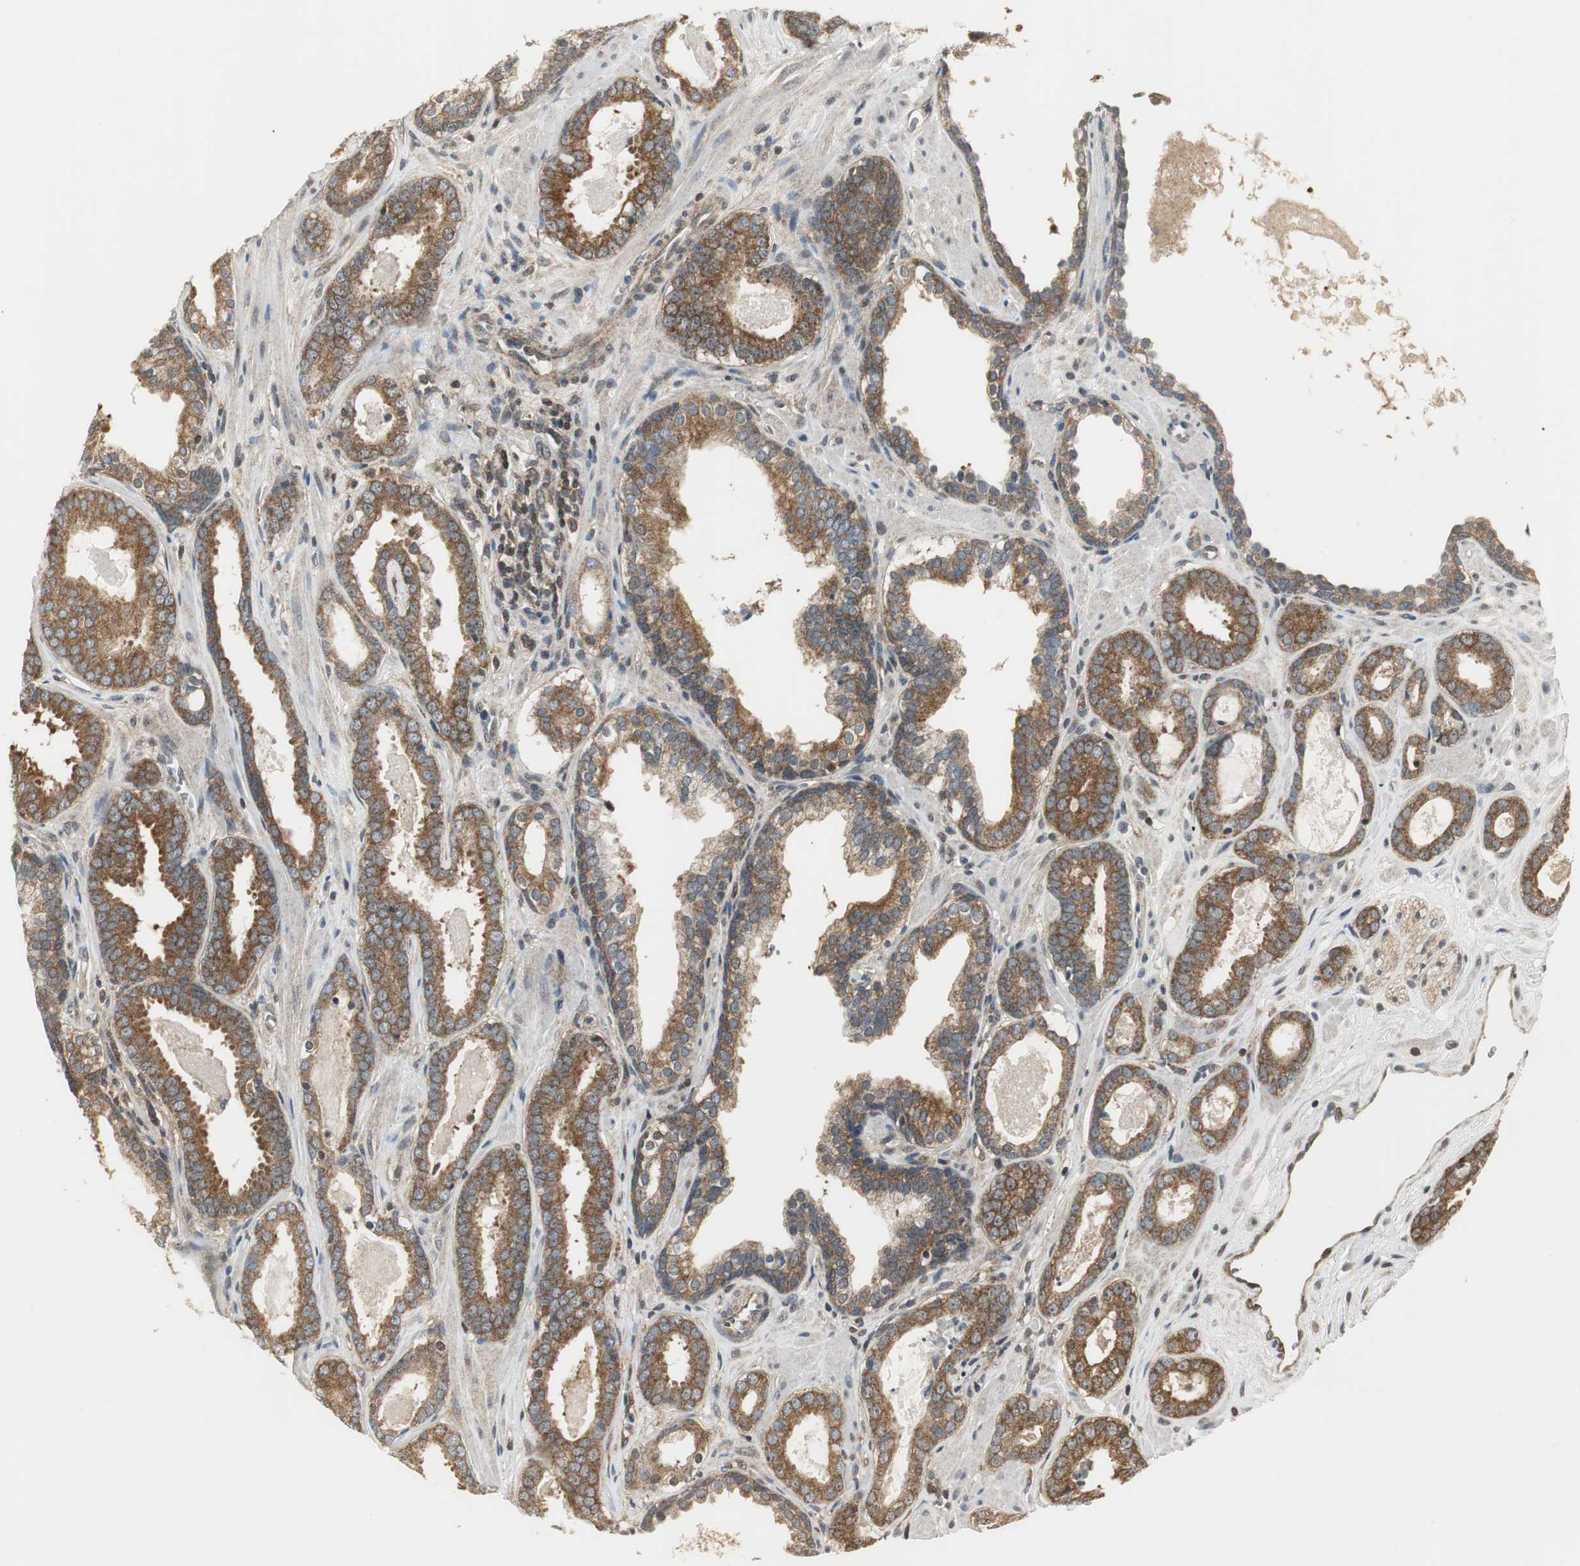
{"staining": {"intensity": "moderate", "quantity": ">75%", "location": "cytoplasmic/membranous"}, "tissue": "prostate cancer", "cell_type": "Tumor cells", "image_type": "cancer", "snomed": [{"axis": "morphology", "description": "Adenocarcinoma, Low grade"}, {"axis": "topography", "description": "Prostate"}], "caption": "This image exhibits immunohistochemistry staining of prostate cancer (adenocarcinoma (low-grade)), with medium moderate cytoplasmic/membranous expression in about >75% of tumor cells.", "gene": "CCT5", "patient": {"sex": "male", "age": 57}}